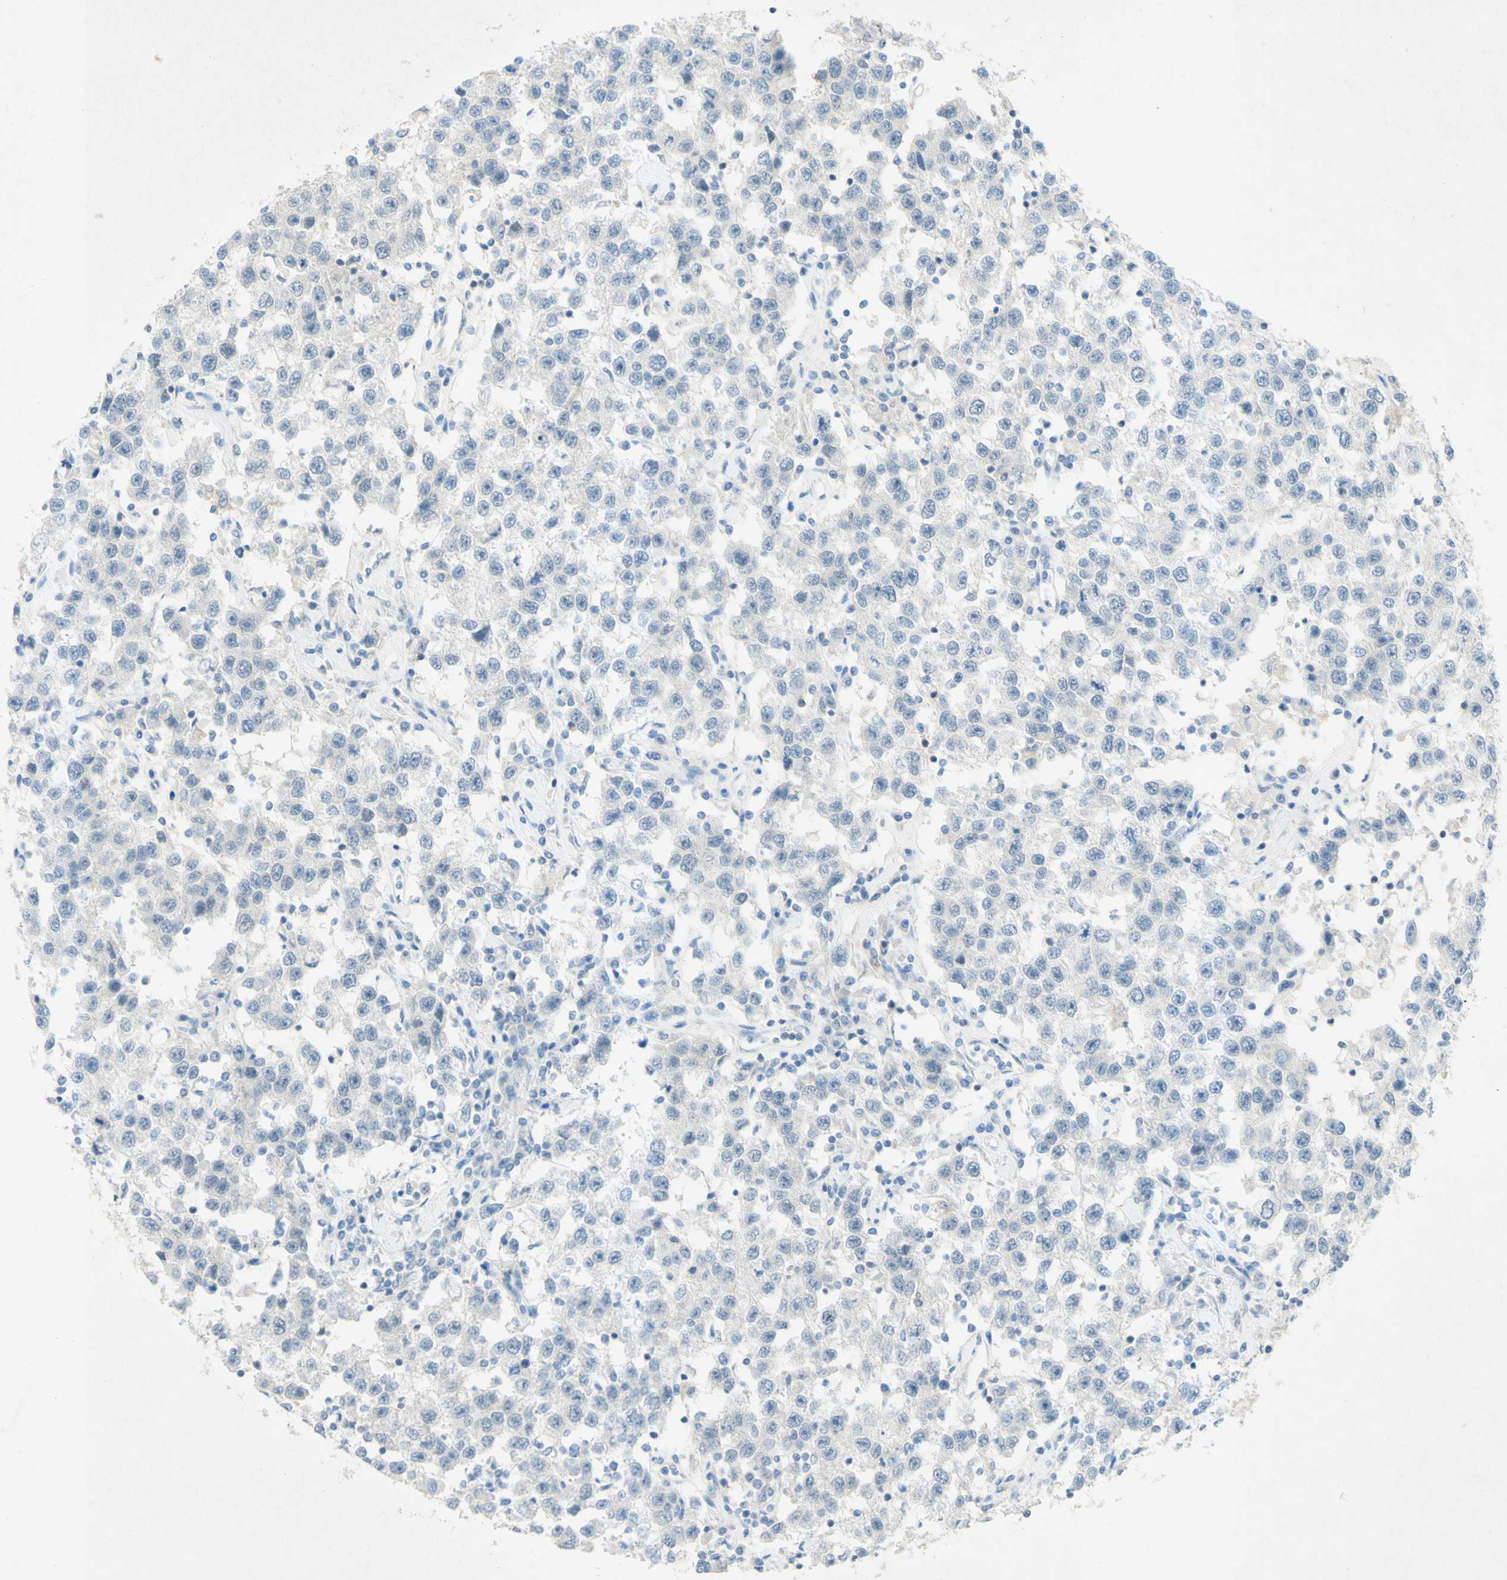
{"staining": {"intensity": "negative", "quantity": "none", "location": "none"}, "tissue": "testis cancer", "cell_type": "Tumor cells", "image_type": "cancer", "snomed": [{"axis": "morphology", "description": "Seminoma, NOS"}, {"axis": "topography", "description": "Testis"}], "caption": "Micrograph shows no protein expression in tumor cells of seminoma (testis) tissue.", "gene": "GDF15", "patient": {"sex": "male", "age": 41}}